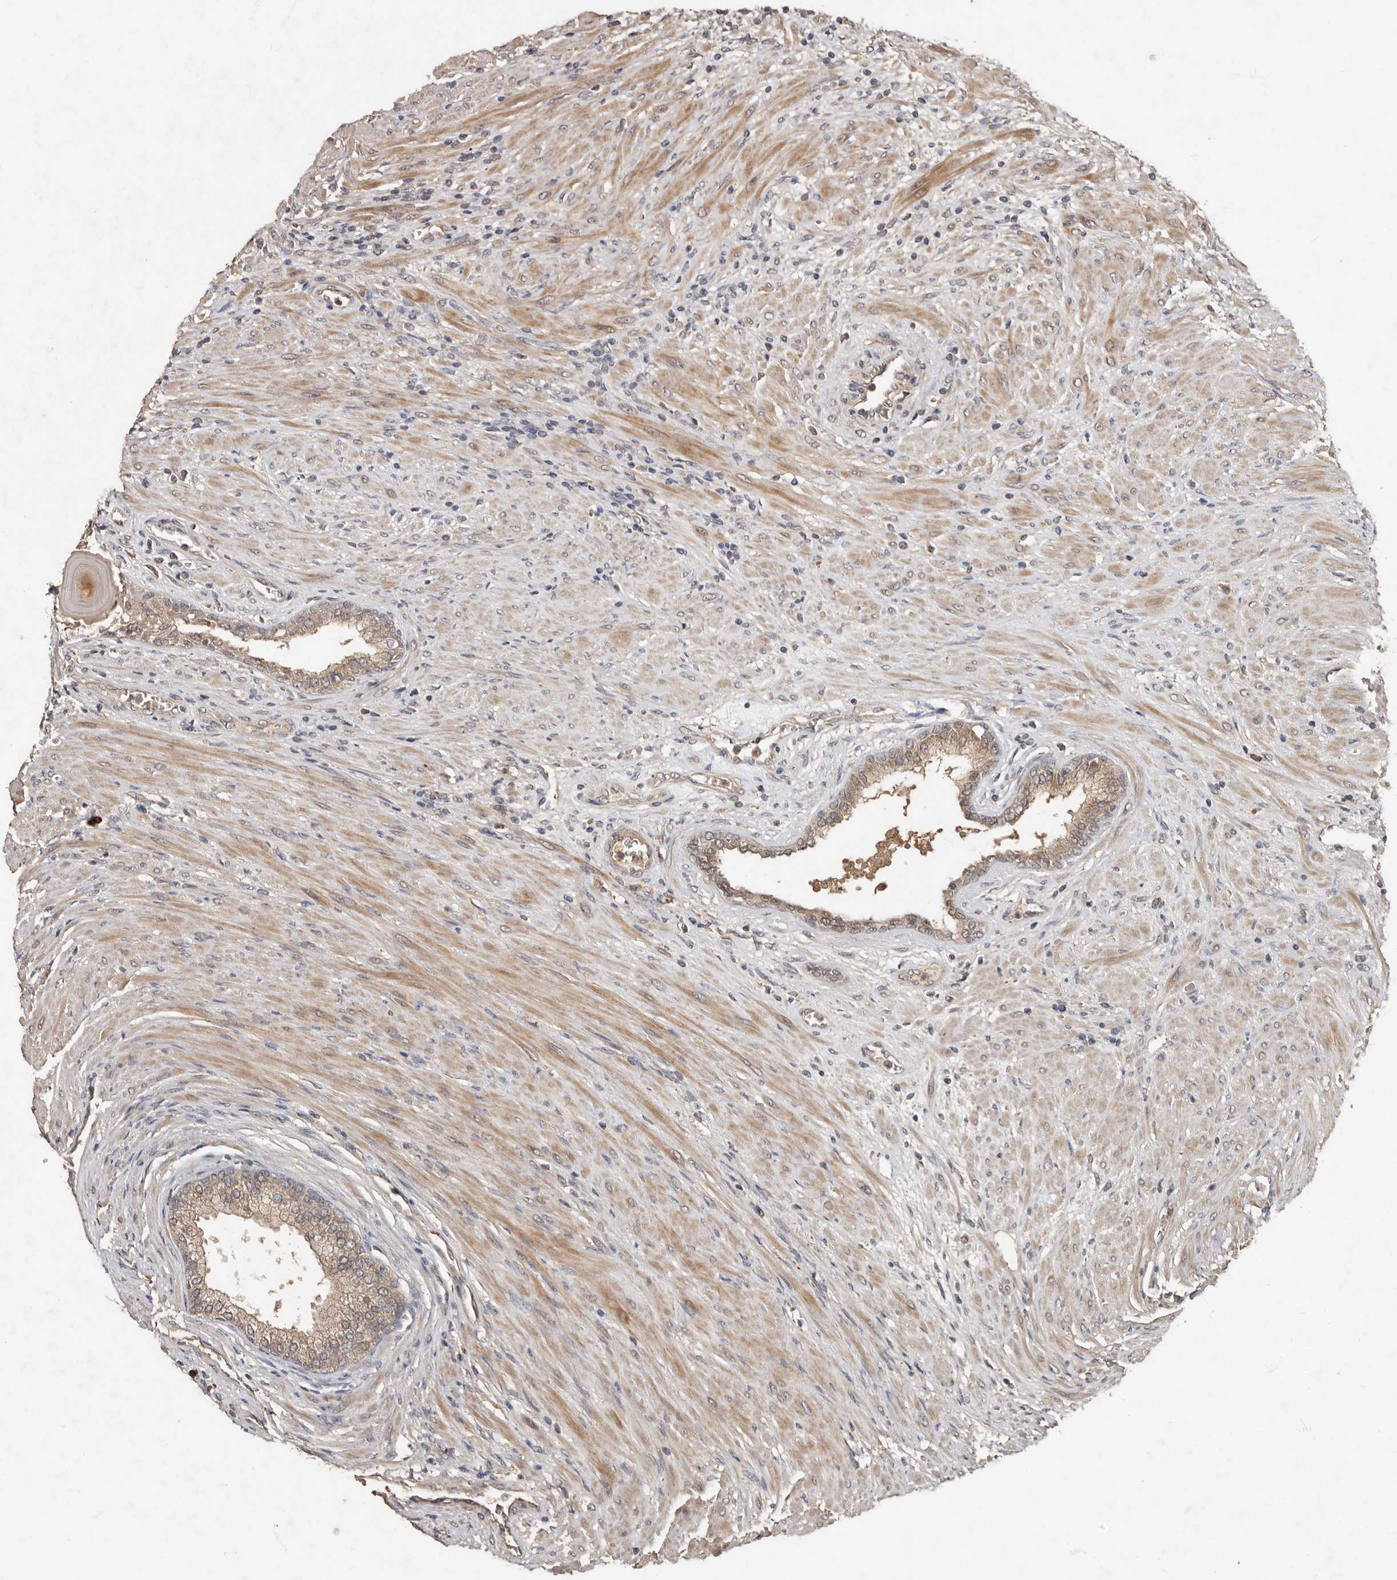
{"staining": {"intensity": "weak", "quantity": ">75%", "location": "cytoplasmic/membranous"}, "tissue": "prostate cancer", "cell_type": "Tumor cells", "image_type": "cancer", "snomed": [{"axis": "morphology", "description": "Normal tissue, NOS"}, {"axis": "morphology", "description": "Adenocarcinoma, Low grade"}, {"axis": "topography", "description": "Prostate"}, {"axis": "topography", "description": "Peripheral nerve tissue"}], "caption": "Prostate adenocarcinoma (low-grade) tissue demonstrates weak cytoplasmic/membranous positivity in about >75% of tumor cells Immunohistochemistry stains the protein in brown and the nuclei are stained blue.", "gene": "KIF26B", "patient": {"sex": "male", "age": 71}}